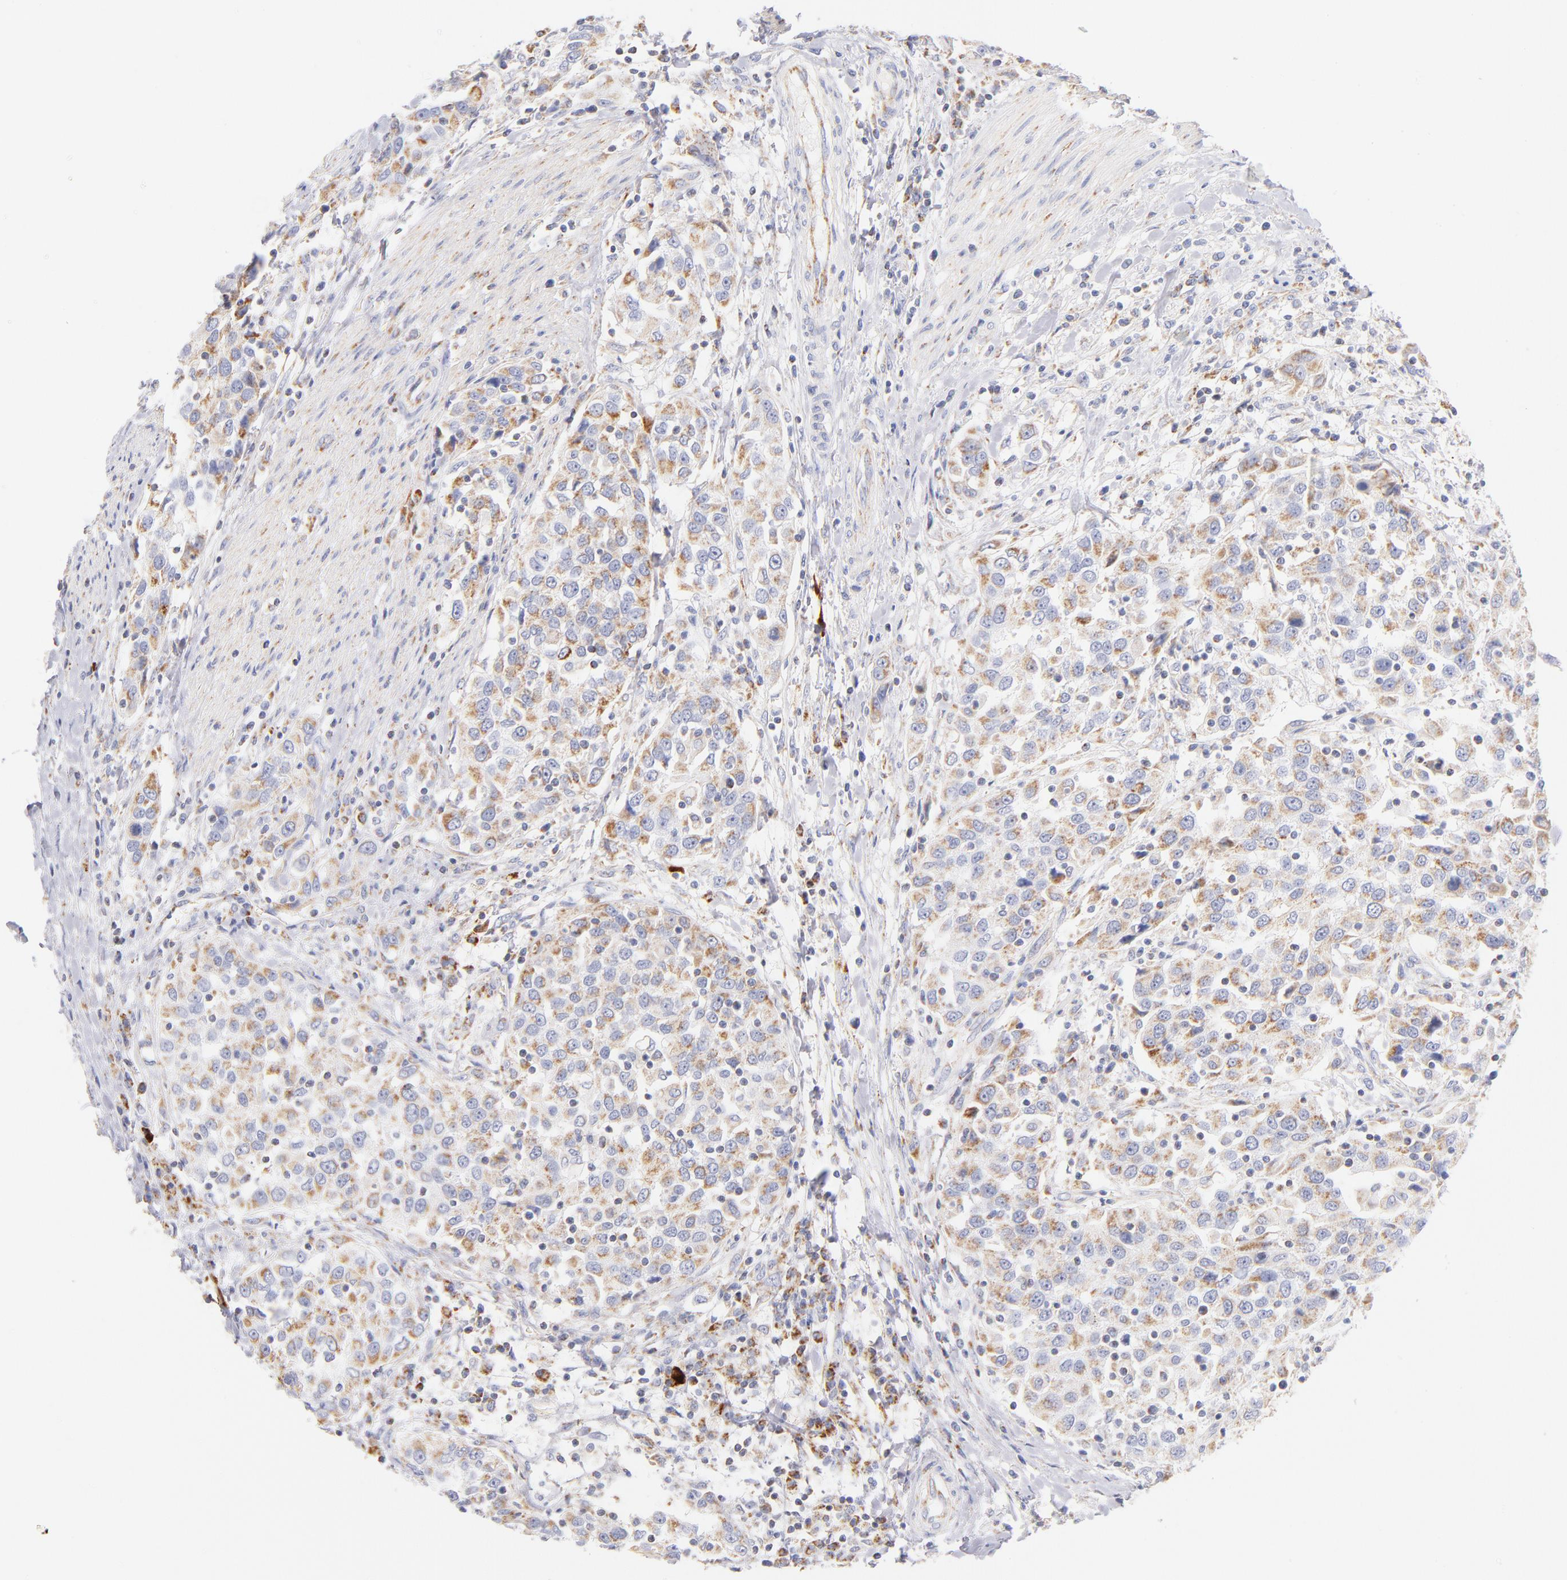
{"staining": {"intensity": "weak", "quantity": ">75%", "location": "cytoplasmic/membranous"}, "tissue": "urothelial cancer", "cell_type": "Tumor cells", "image_type": "cancer", "snomed": [{"axis": "morphology", "description": "Urothelial carcinoma, High grade"}, {"axis": "topography", "description": "Urinary bladder"}], "caption": "Approximately >75% of tumor cells in urothelial carcinoma (high-grade) exhibit weak cytoplasmic/membranous protein expression as visualized by brown immunohistochemical staining.", "gene": "AIFM1", "patient": {"sex": "female", "age": 80}}